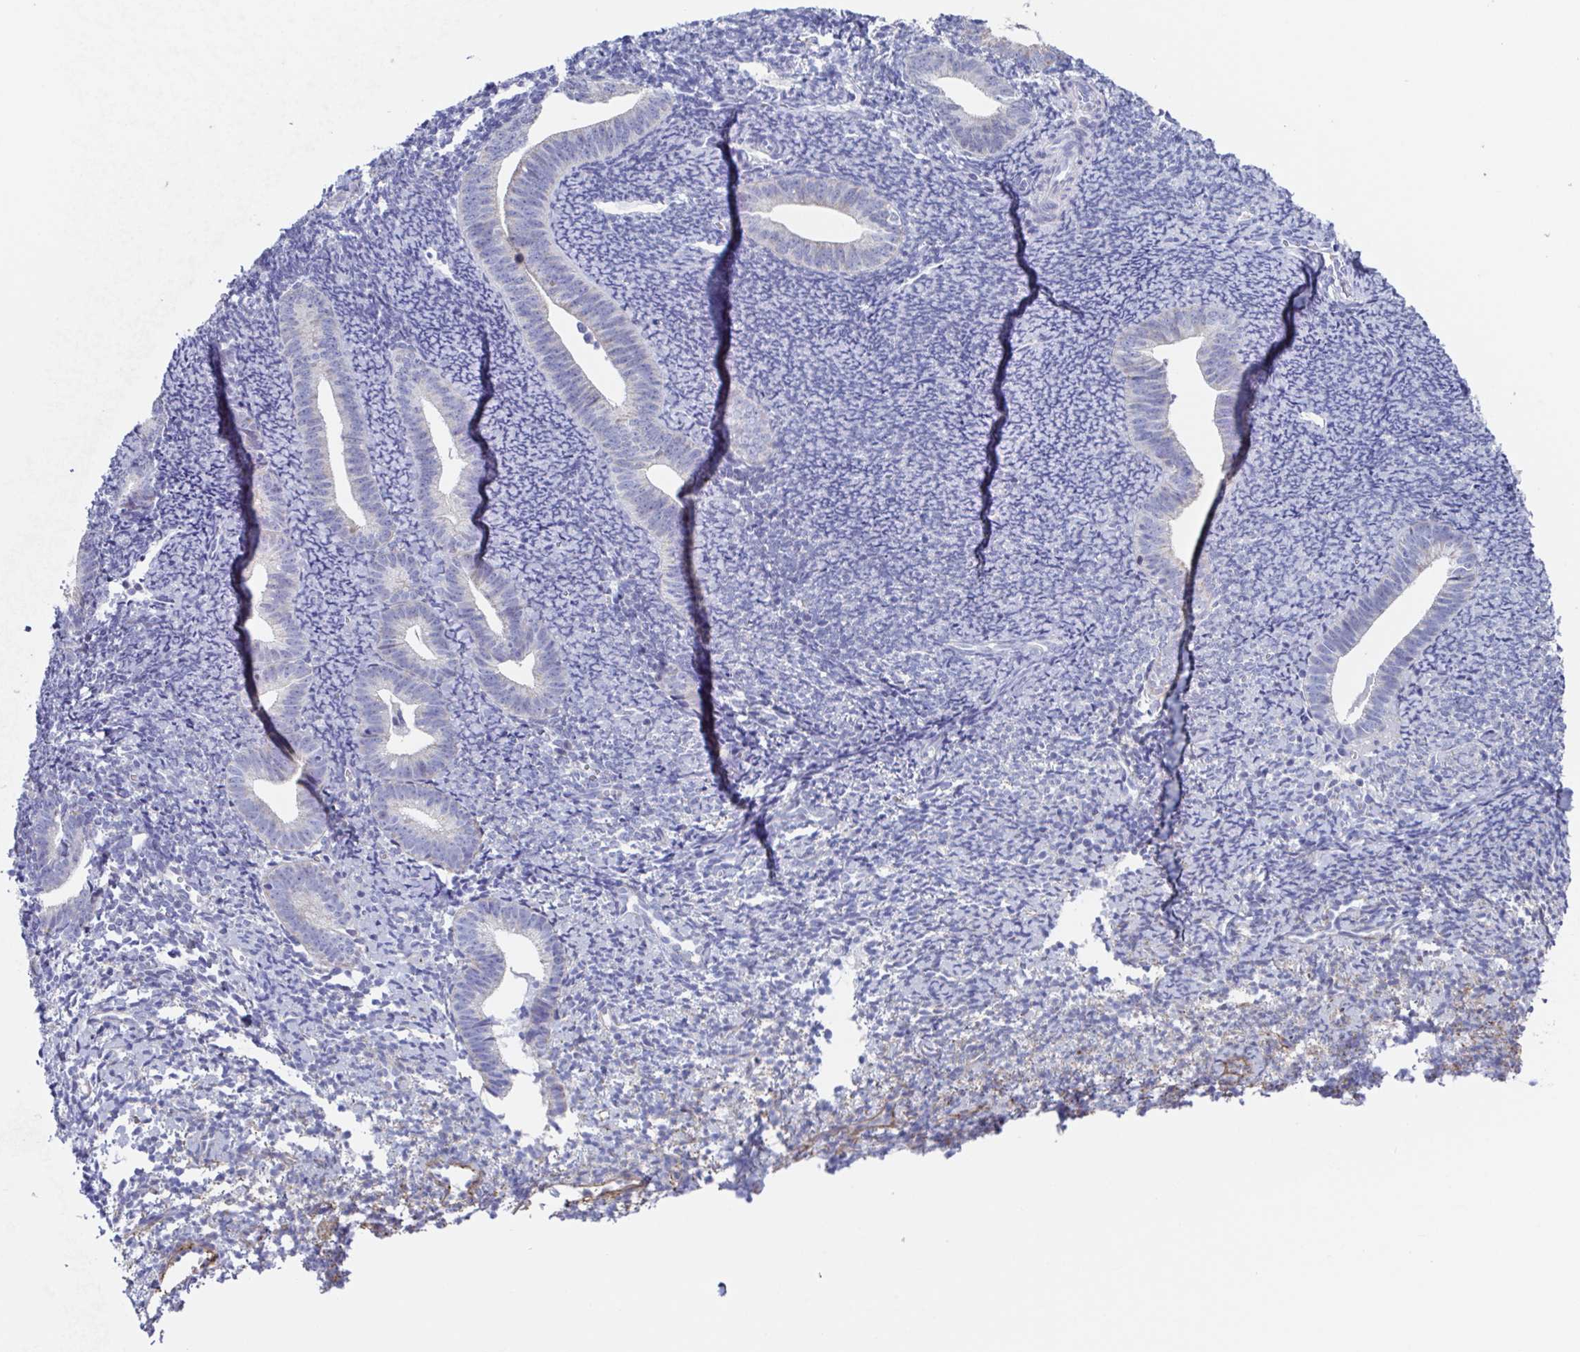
{"staining": {"intensity": "negative", "quantity": "none", "location": "none"}, "tissue": "endometrium", "cell_type": "Cells in endometrial stroma", "image_type": "normal", "snomed": [{"axis": "morphology", "description": "Normal tissue, NOS"}, {"axis": "topography", "description": "Endometrium"}], "caption": "This is a micrograph of immunohistochemistry (IHC) staining of normal endometrium, which shows no staining in cells in endometrial stroma. (DAB (3,3'-diaminobenzidine) immunohistochemistry (IHC) with hematoxylin counter stain).", "gene": "PBOV1", "patient": {"sex": "female", "age": 39}}